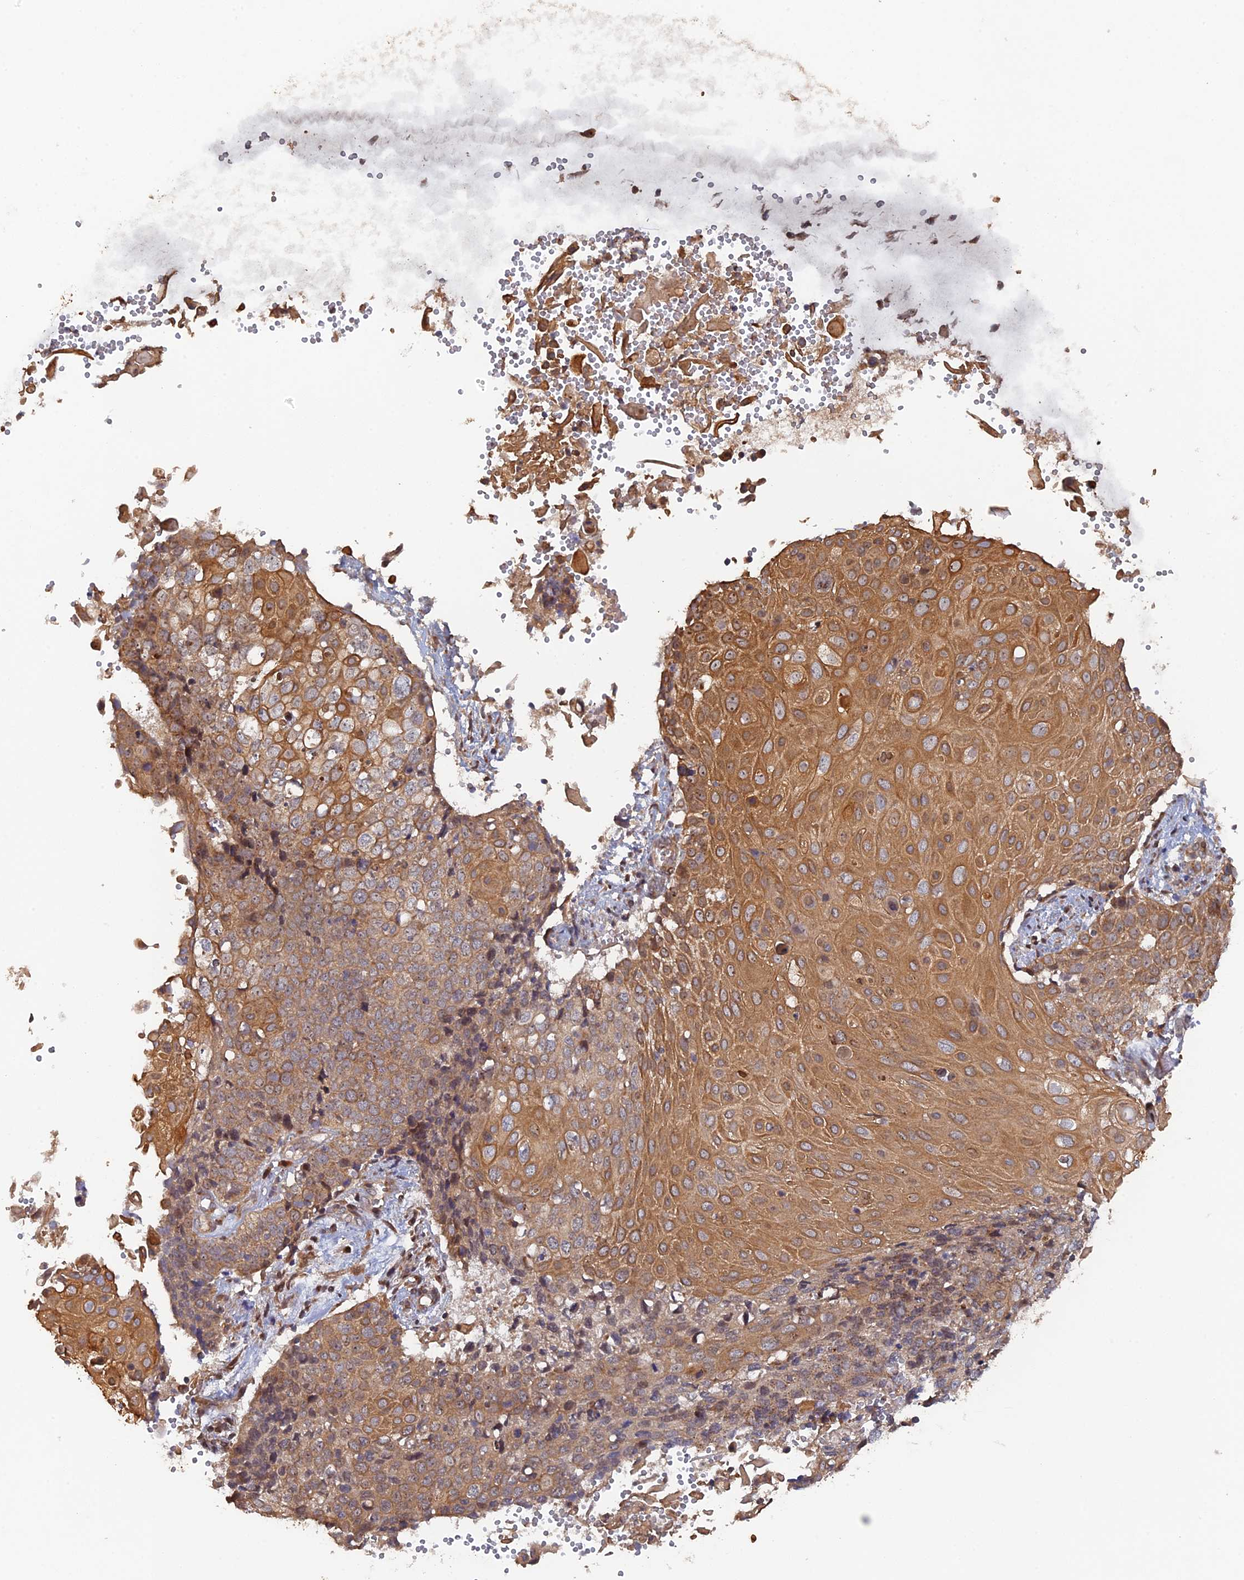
{"staining": {"intensity": "moderate", "quantity": ">75%", "location": "cytoplasmic/membranous"}, "tissue": "cervical cancer", "cell_type": "Tumor cells", "image_type": "cancer", "snomed": [{"axis": "morphology", "description": "Squamous cell carcinoma, NOS"}, {"axis": "topography", "description": "Cervix"}], "caption": "Immunohistochemical staining of cervical cancer displays medium levels of moderate cytoplasmic/membranous staining in about >75% of tumor cells.", "gene": "VPS37C", "patient": {"sex": "female", "age": 39}}